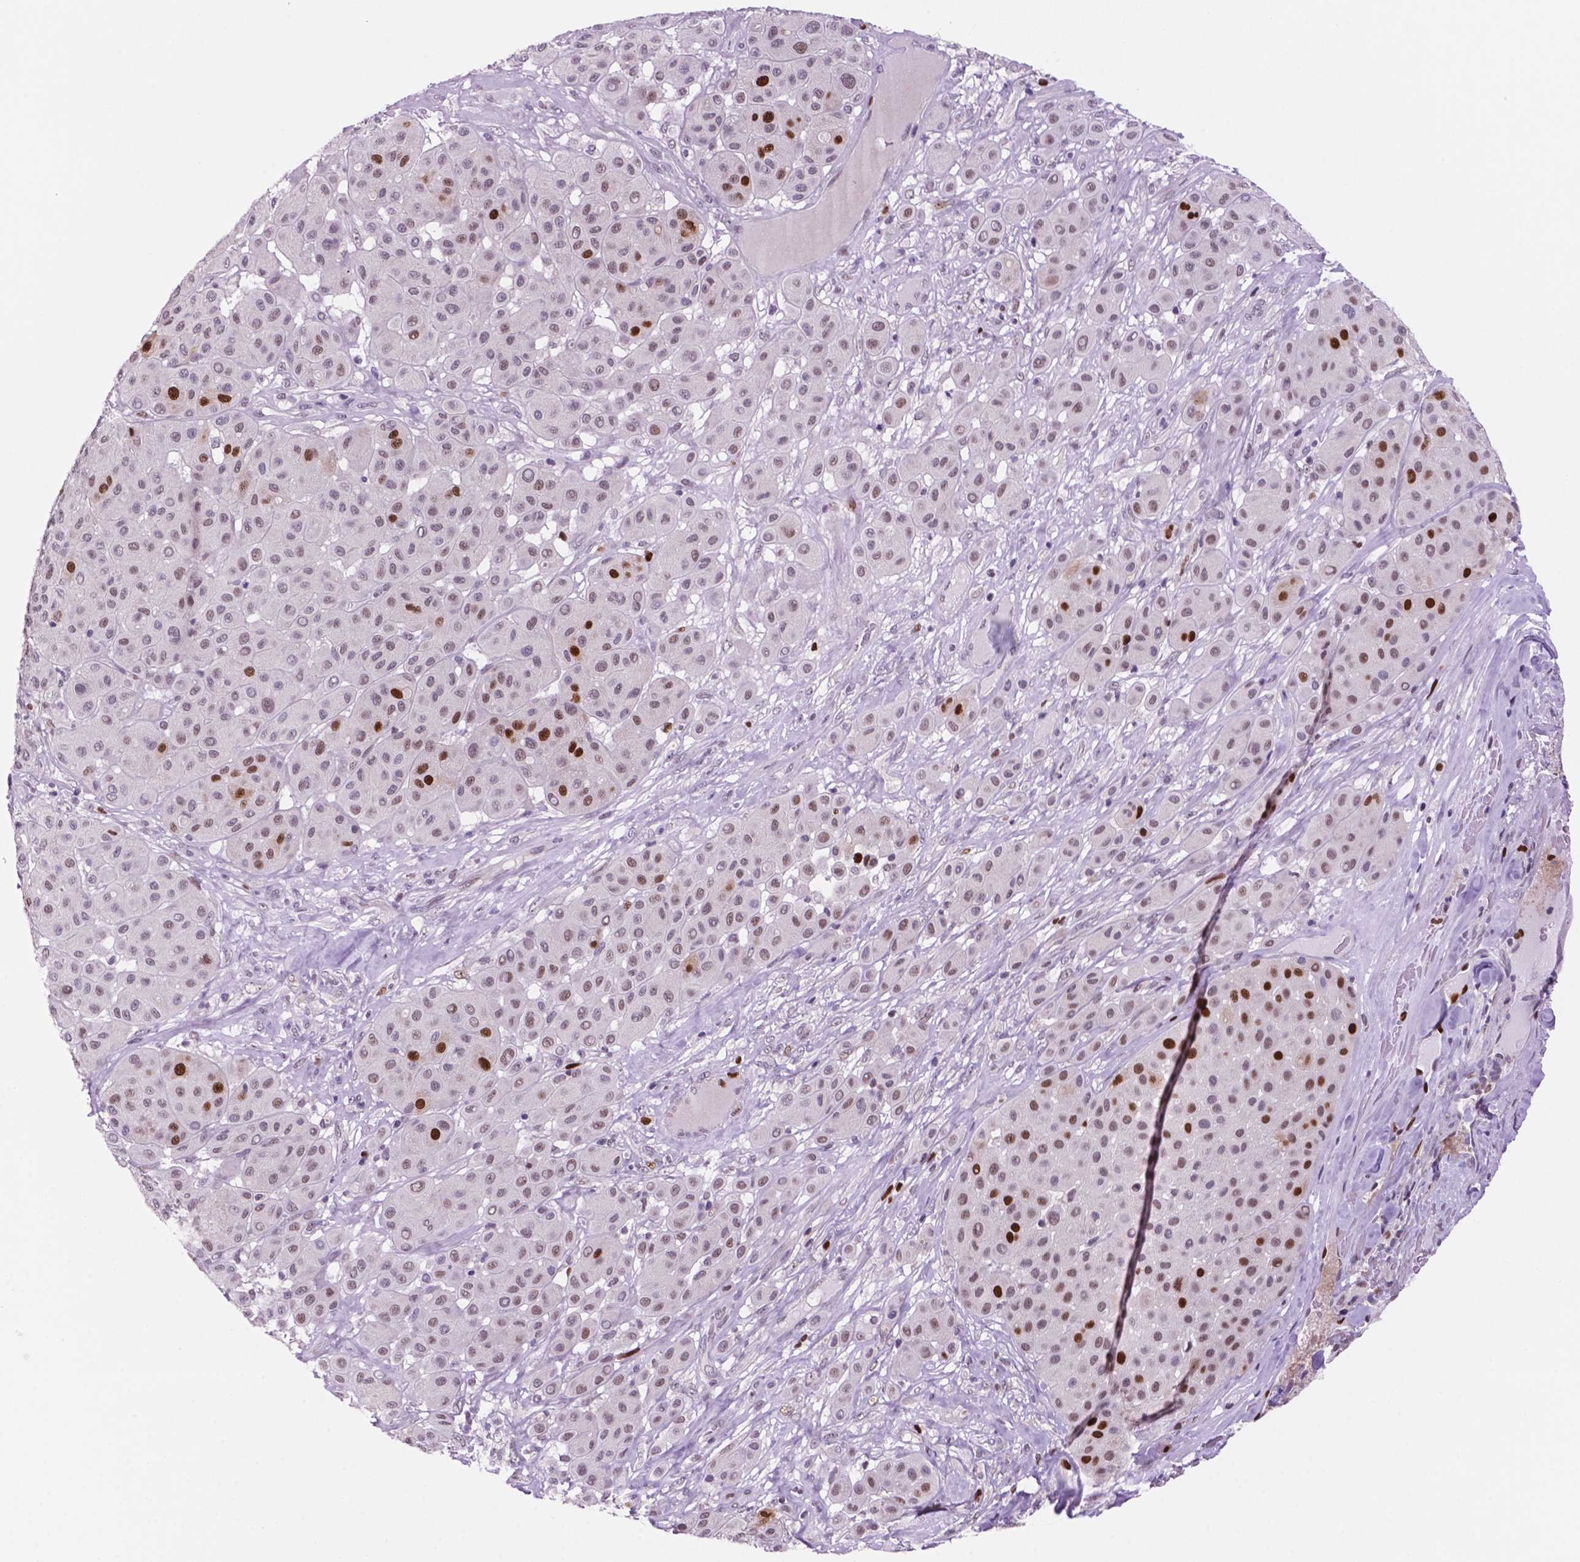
{"staining": {"intensity": "strong", "quantity": "<25%", "location": "nuclear"}, "tissue": "melanoma", "cell_type": "Tumor cells", "image_type": "cancer", "snomed": [{"axis": "morphology", "description": "Malignant melanoma, Metastatic site"}, {"axis": "topography", "description": "Smooth muscle"}], "caption": "An immunohistochemistry (IHC) micrograph of tumor tissue is shown. Protein staining in brown highlights strong nuclear positivity in melanoma within tumor cells.", "gene": "NCAPH2", "patient": {"sex": "male", "age": 41}}